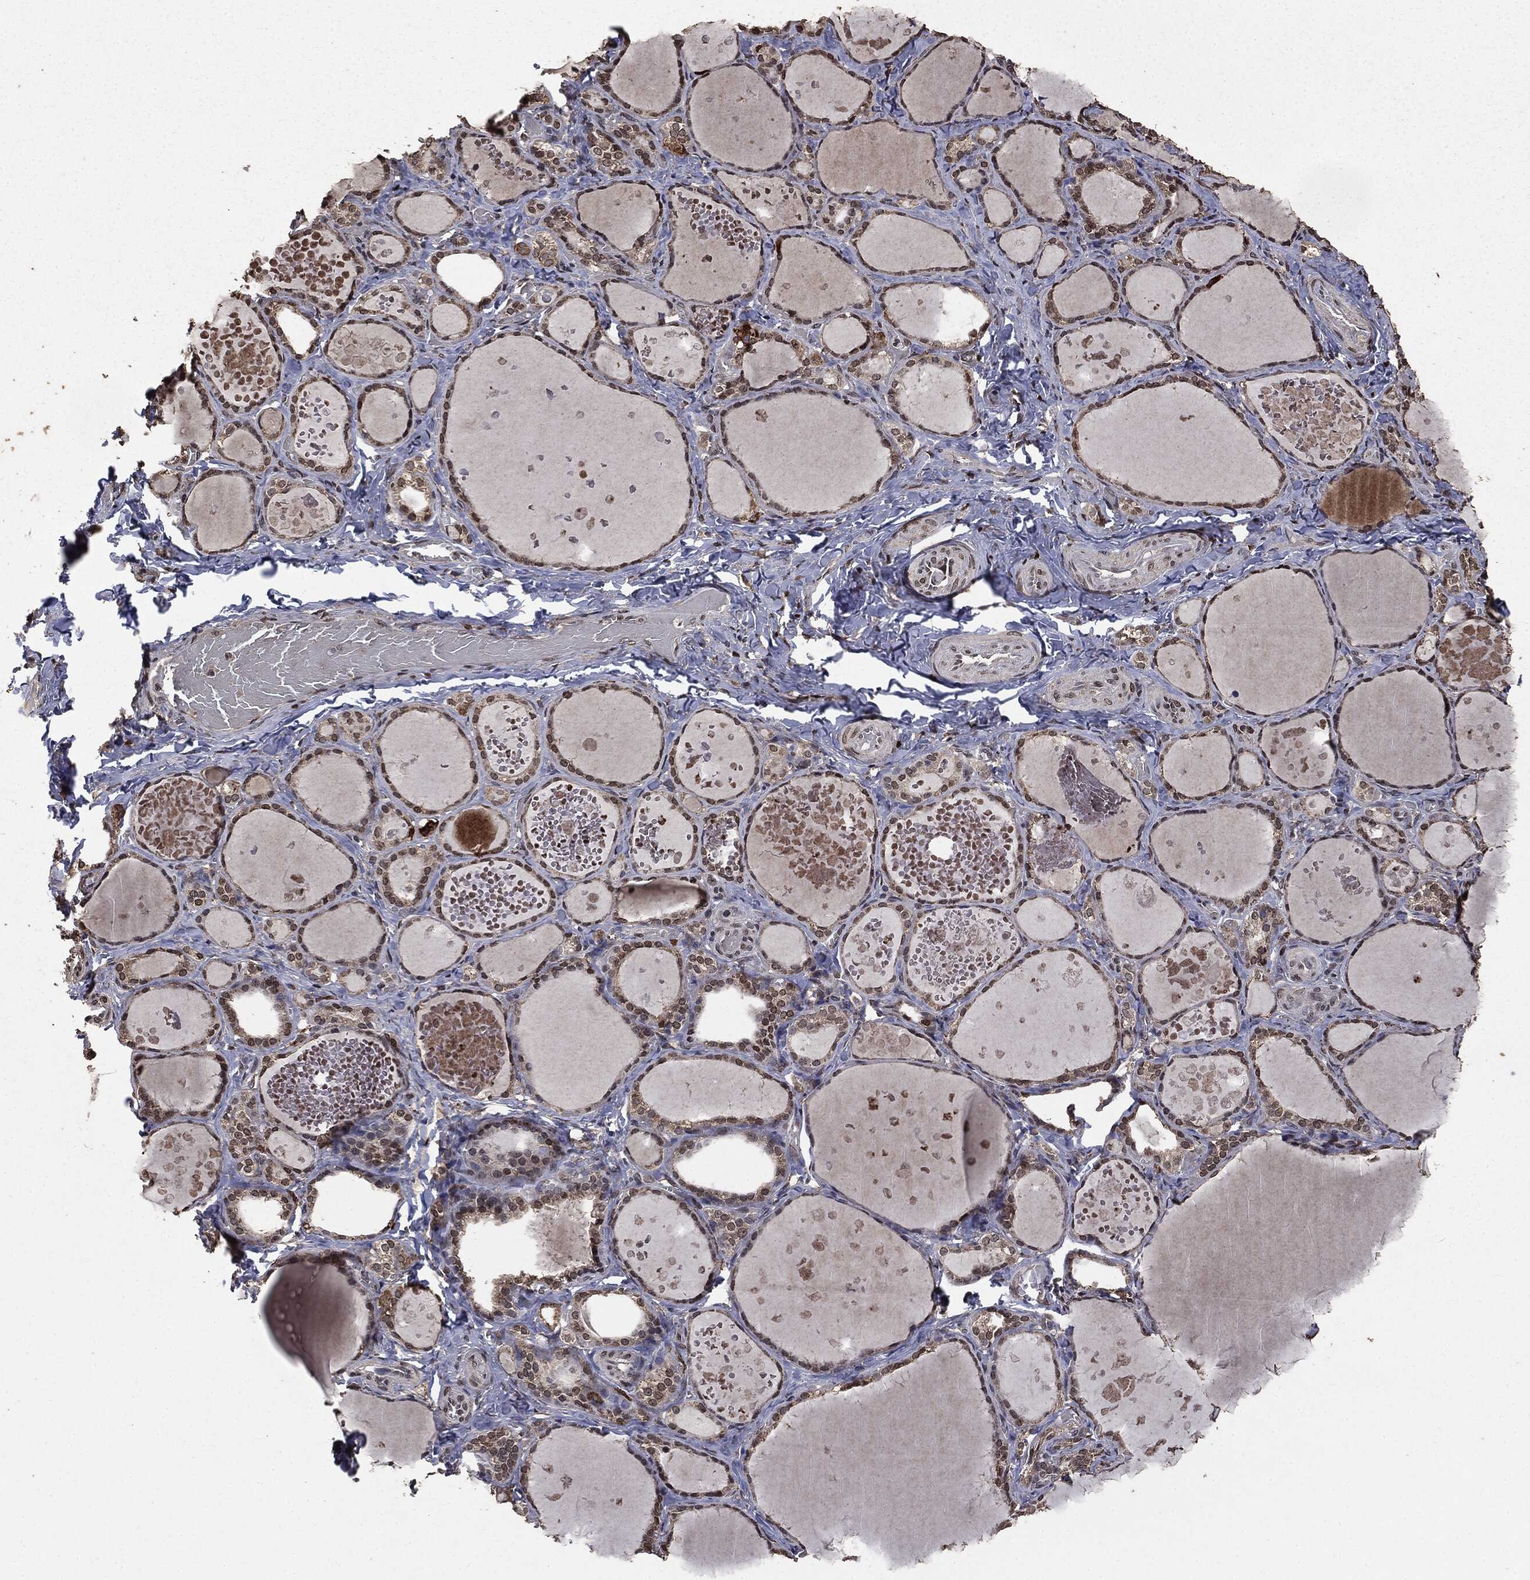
{"staining": {"intensity": "strong", "quantity": "25%-75%", "location": "nuclear"}, "tissue": "thyroid gland", "cell_type": "Glandular cells", "image_type": "normal", "snomed": [{"axis": "morphology", "description": "Normal tissue, NOS"}, {"axis": "topography", "description": "Thyroid gland"}], "caption": "High-magnification brightfield microscopy of unremarkable thyroid gland stained with DAB (brown) and counterstained with hematoxylin (blue). glandular cells exhibit strong nuclear staining is appreciated in about25%-75% of cells.", "gene": "PPP6R2", "patient": {"sex": "female", "age": 56}}